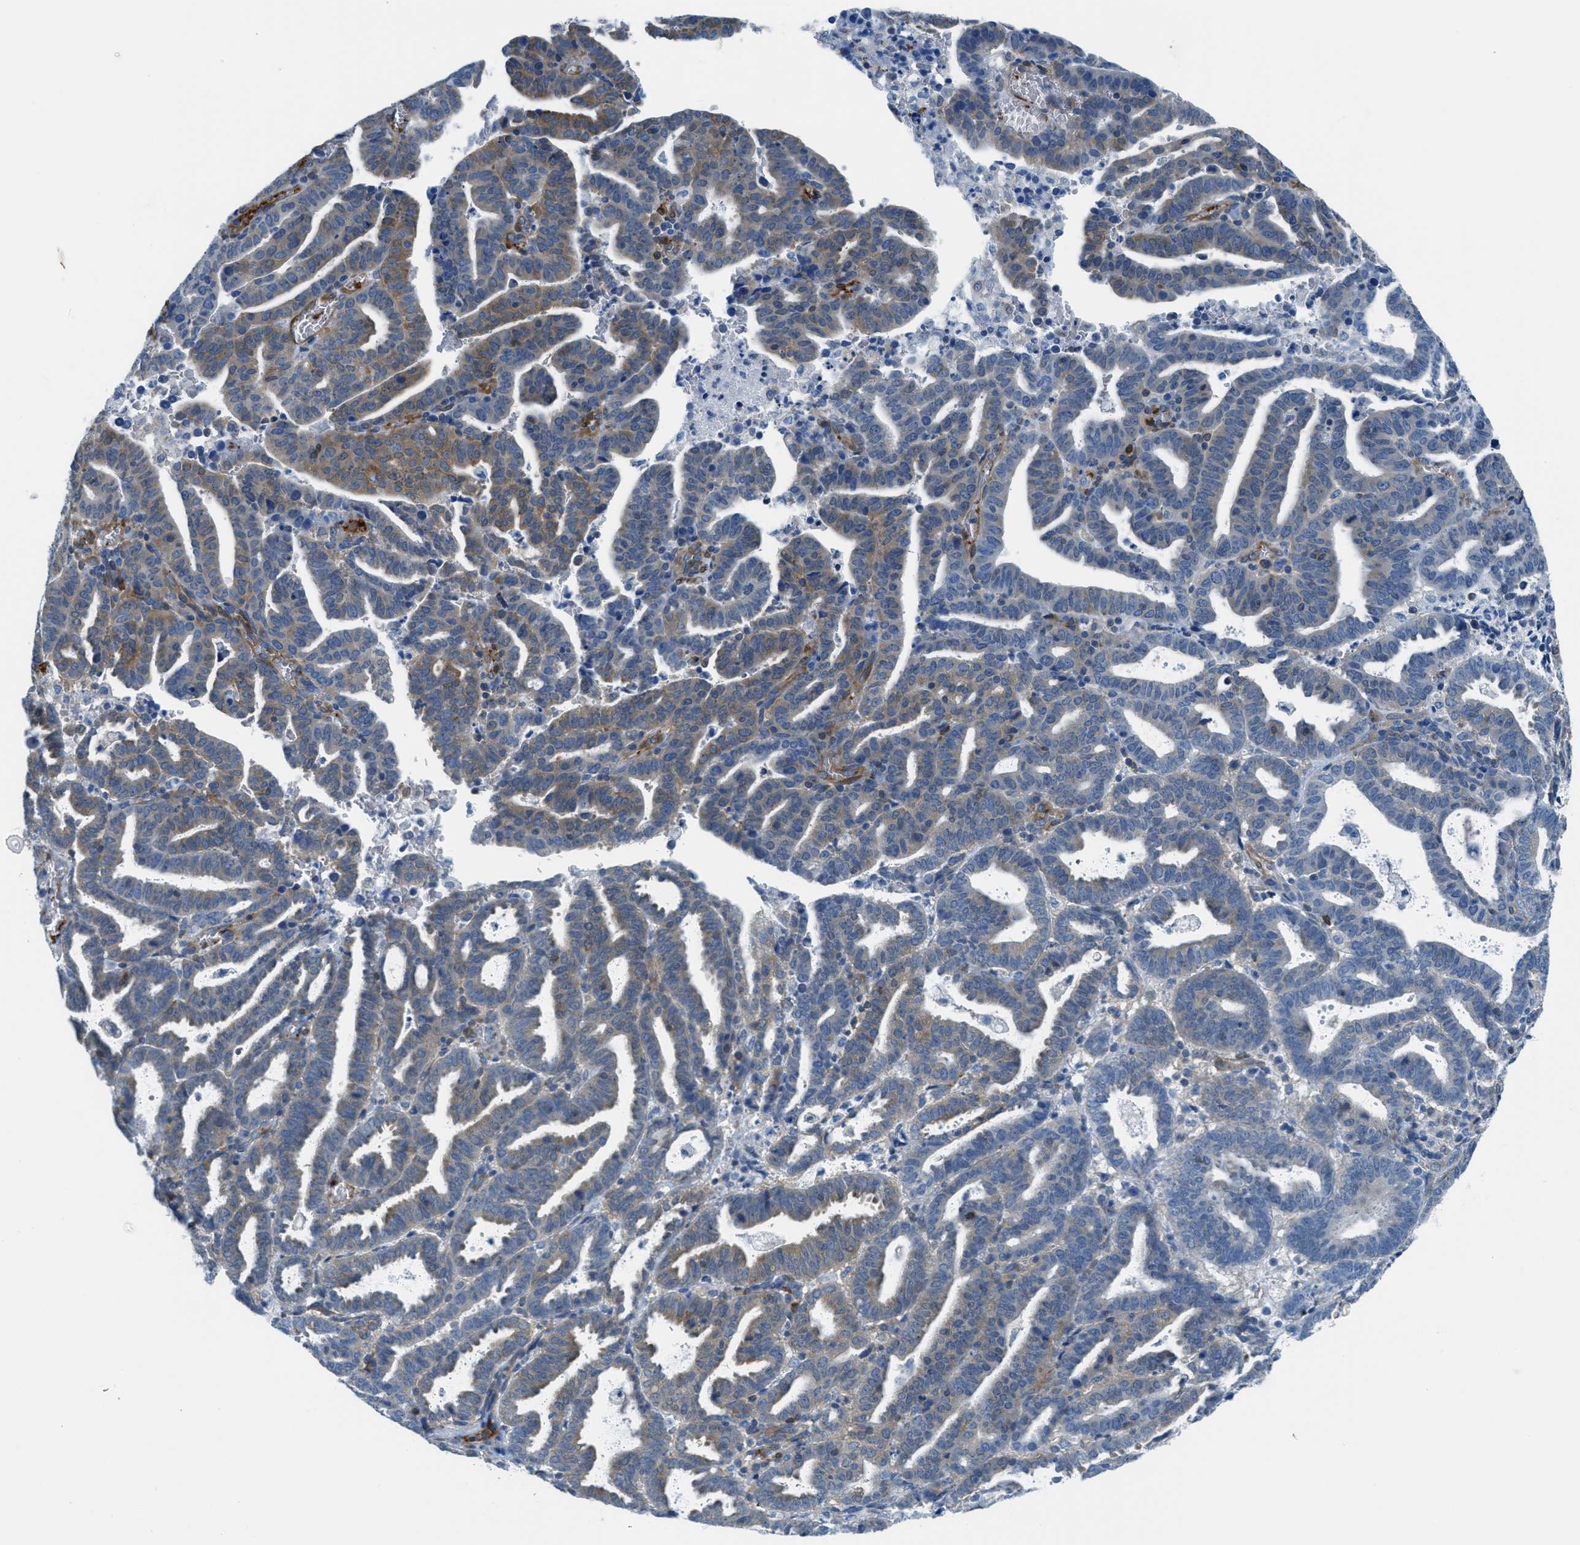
{"staining": {"intensity": "moderate", "quantity": "25%-75%", "location": "cytoplasmic/membranous"}, "tissue": "endometrial cancer", "cell_type": "Tumor cells", "image_type": "cancer", "snomed": [{"axis": "morphology", "description": "Adenocarcinoma, NOS"}, {"axis": "topography", "description": "Uterus"}], "caption": "Endometrial adenocarcinoma stained with DAB (3,3'-diaminobenzidine) immunohistochemistry shows medium levels of moderate cytoplasmic/membranous staining in approximately 25%-75% of tumor cells.", "gene": "MAPRE2", "patient": {"sex": "female", "age": 83}}